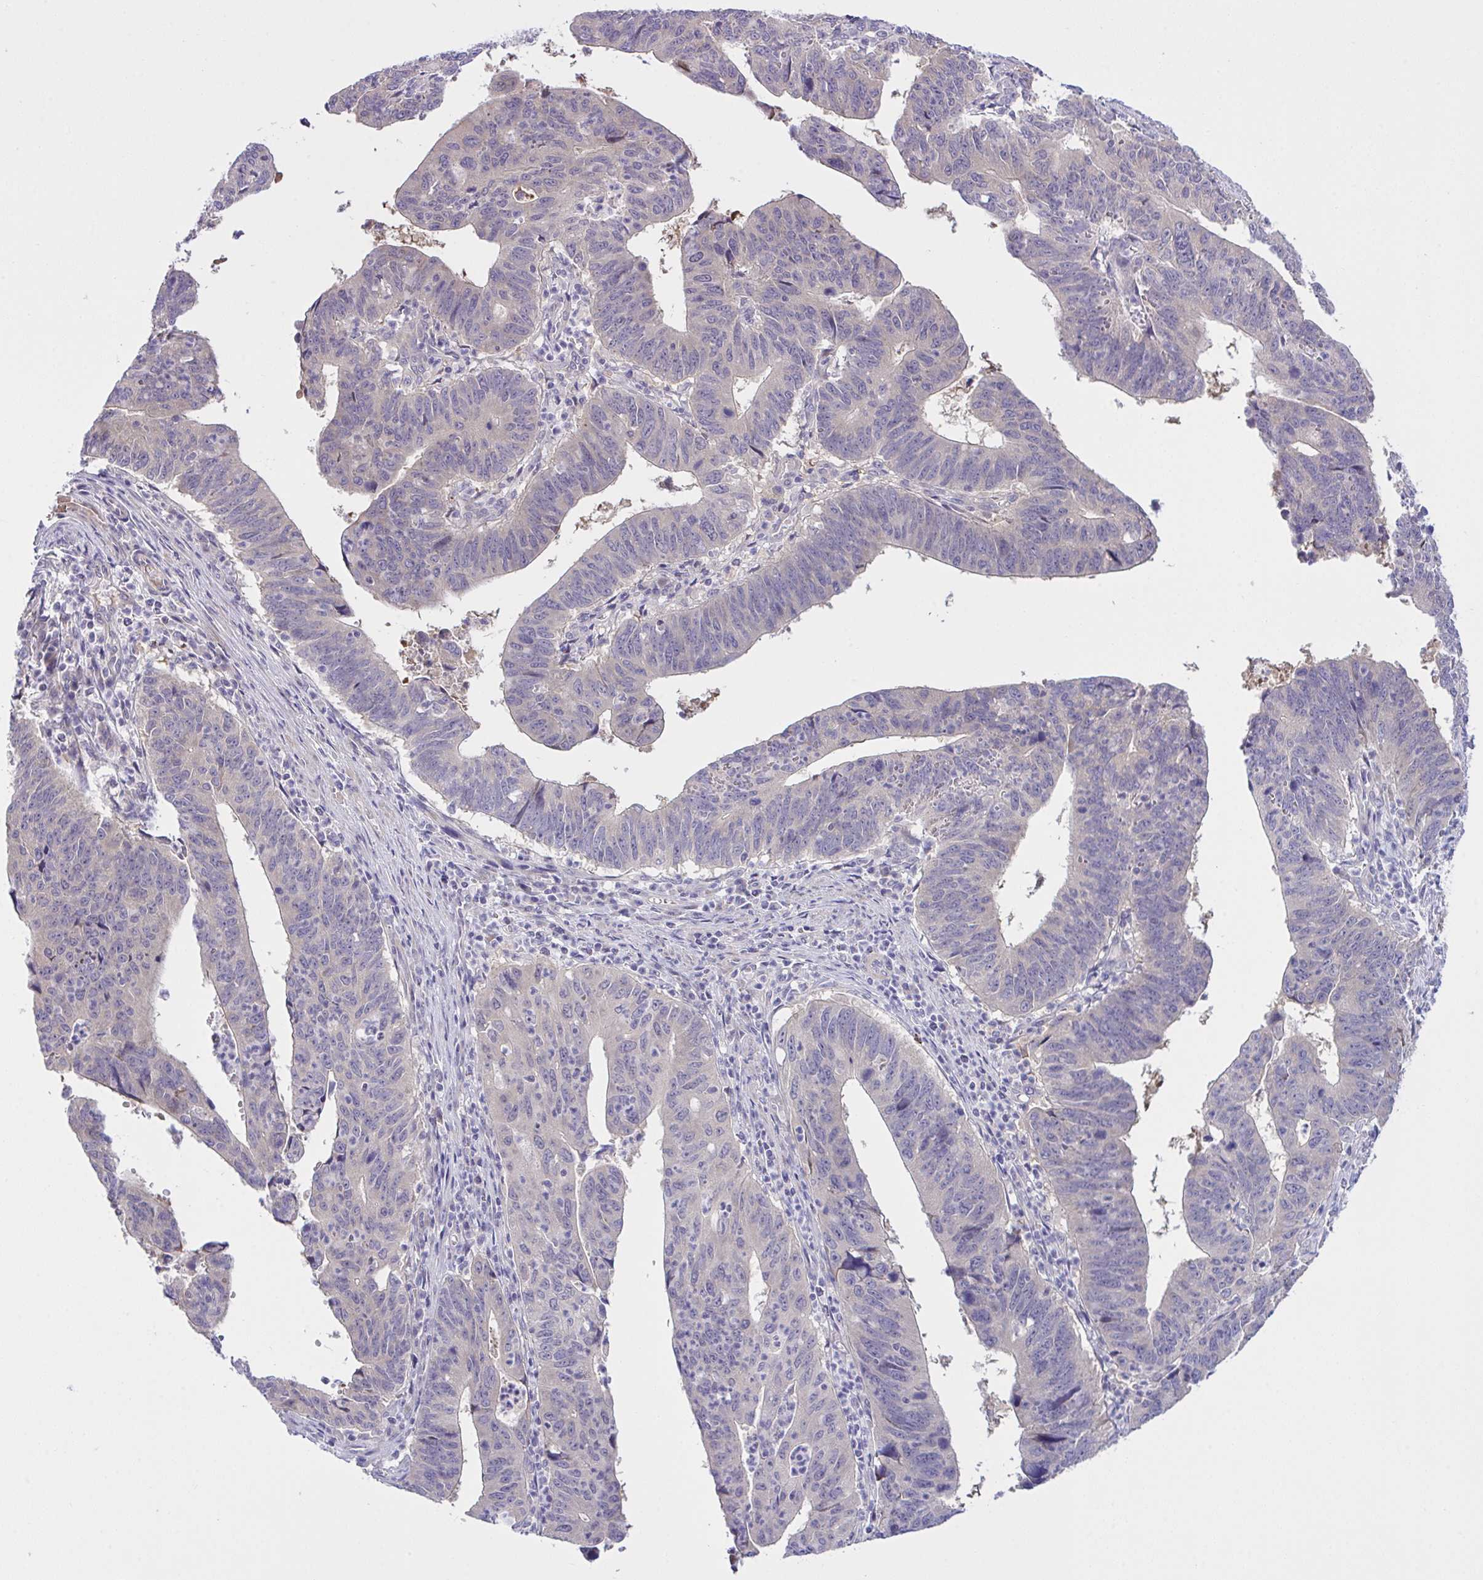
{"staining": {"intensity": "weak", "quantity": "<25%", "location": "cytoplasmic/membranous"}, "tissue": "stomach cancer", "cell_type": "Tumor cells", "image_type": "cancer", "snomed": [{"axis": "morphology", "description": "Adenocarcinoma, NOS"}, {"axis": "topography", "description": "Stomach"}], "caption": "Immunohistochemistry (IHC) of human adenocarcinoma (stomach) shows no staining in tumor cells. (Brightfield microscopy of DAB (3,3'-diaminobenzidine) IHC at high magnification).", "gene": "SYNPO2L", "patient": {"sex": "male", "age": 59}}